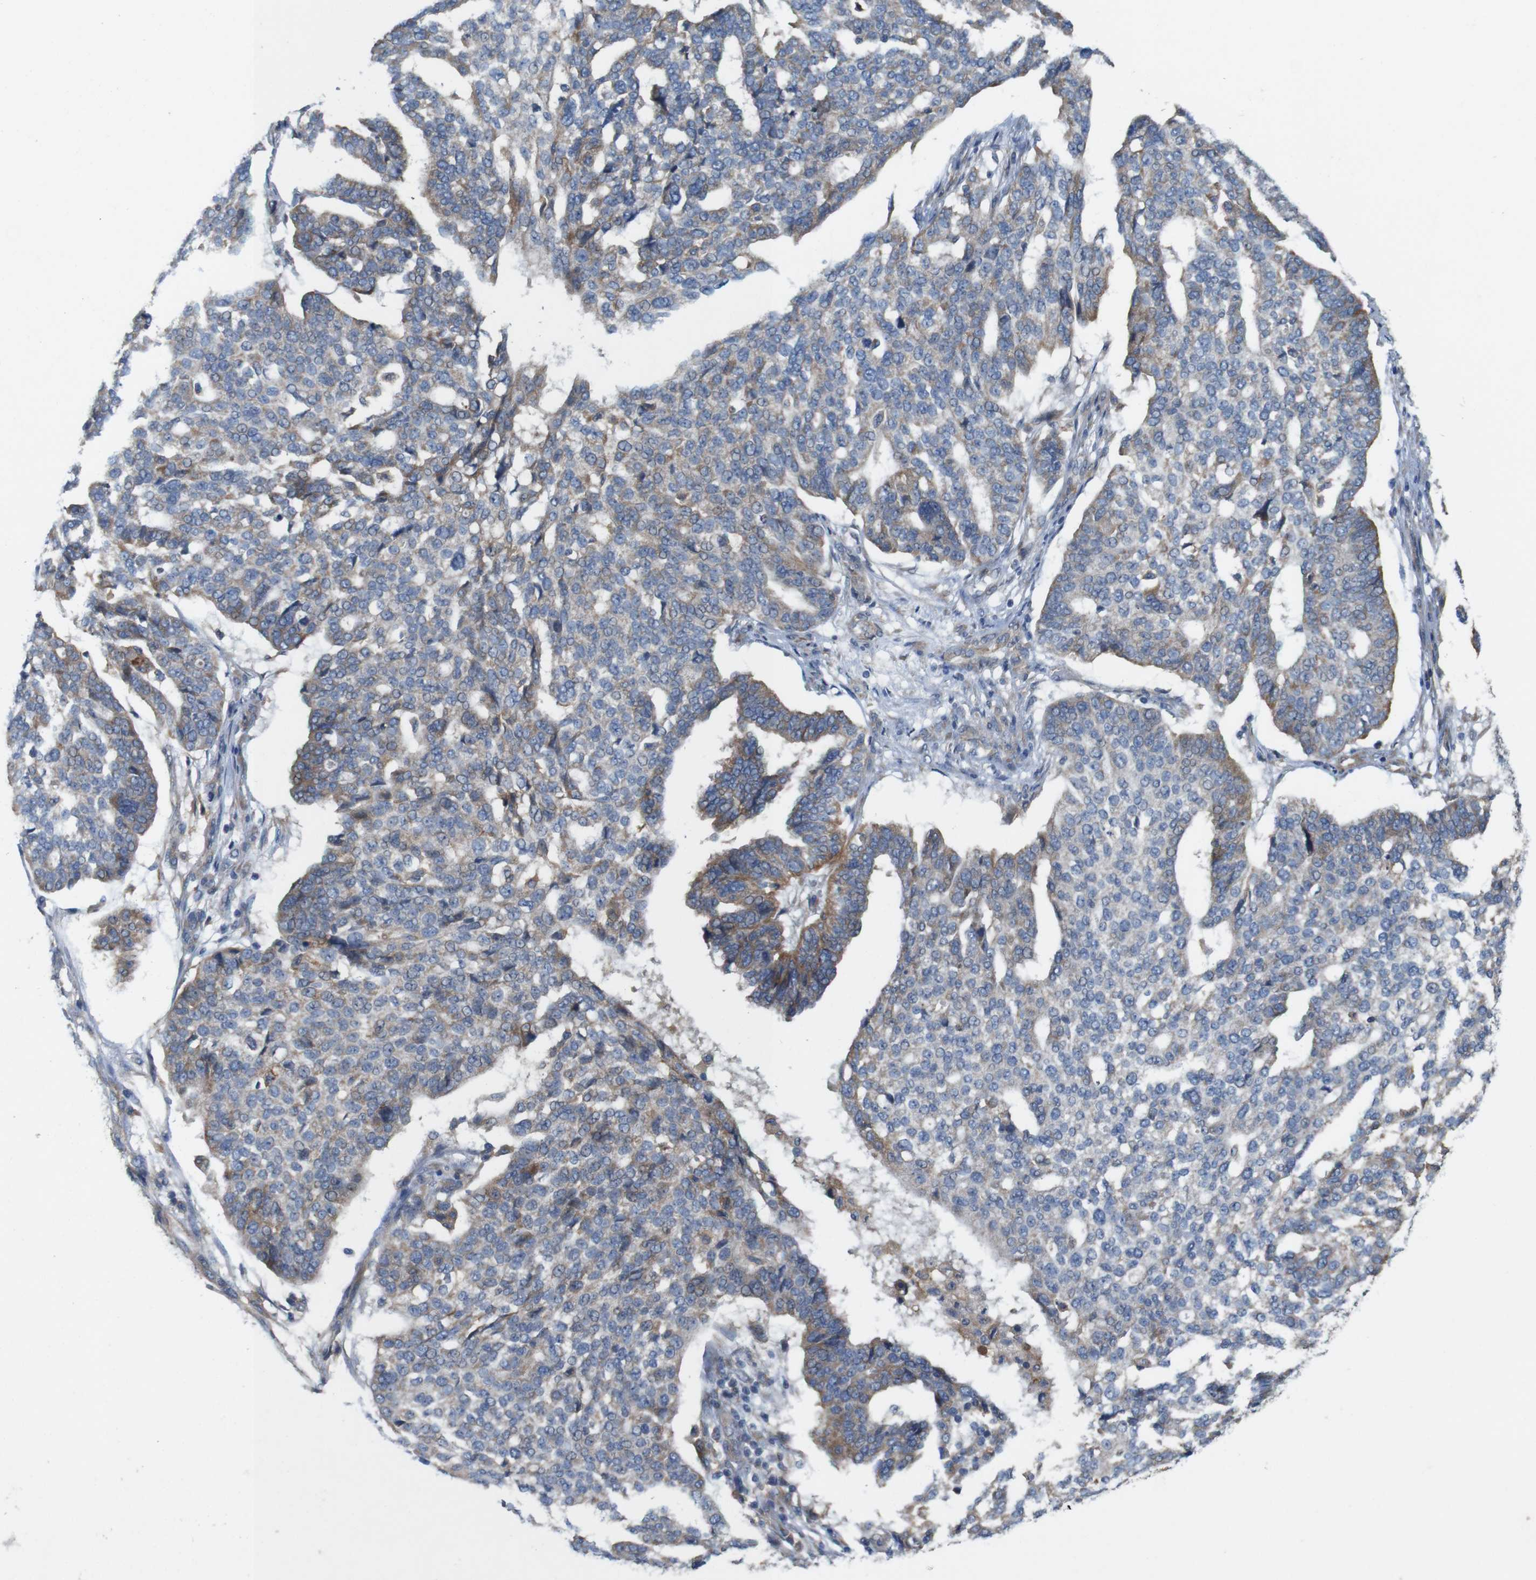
{"staining": {"intensity": "moderate", "quantity": "25%-75%", "location": "cytoplasmic/membranous"}, "tissue": "ovarian cancer", "cell_type": "Tumor cells", "image_type": "cancer", "snomed": [{"axis": "morphology", "description": "Cystadenocarcinoma, serous, NOS"}, {"axis": "topography", "description": "Ovary"}], "caption": "Human ovarian serous cystadenocarcinoma stained with a protein marker displays moderate staining in tumor cells.", "gene": "SIGLEC8", "patient": {"sex": "female", "age": 59}}